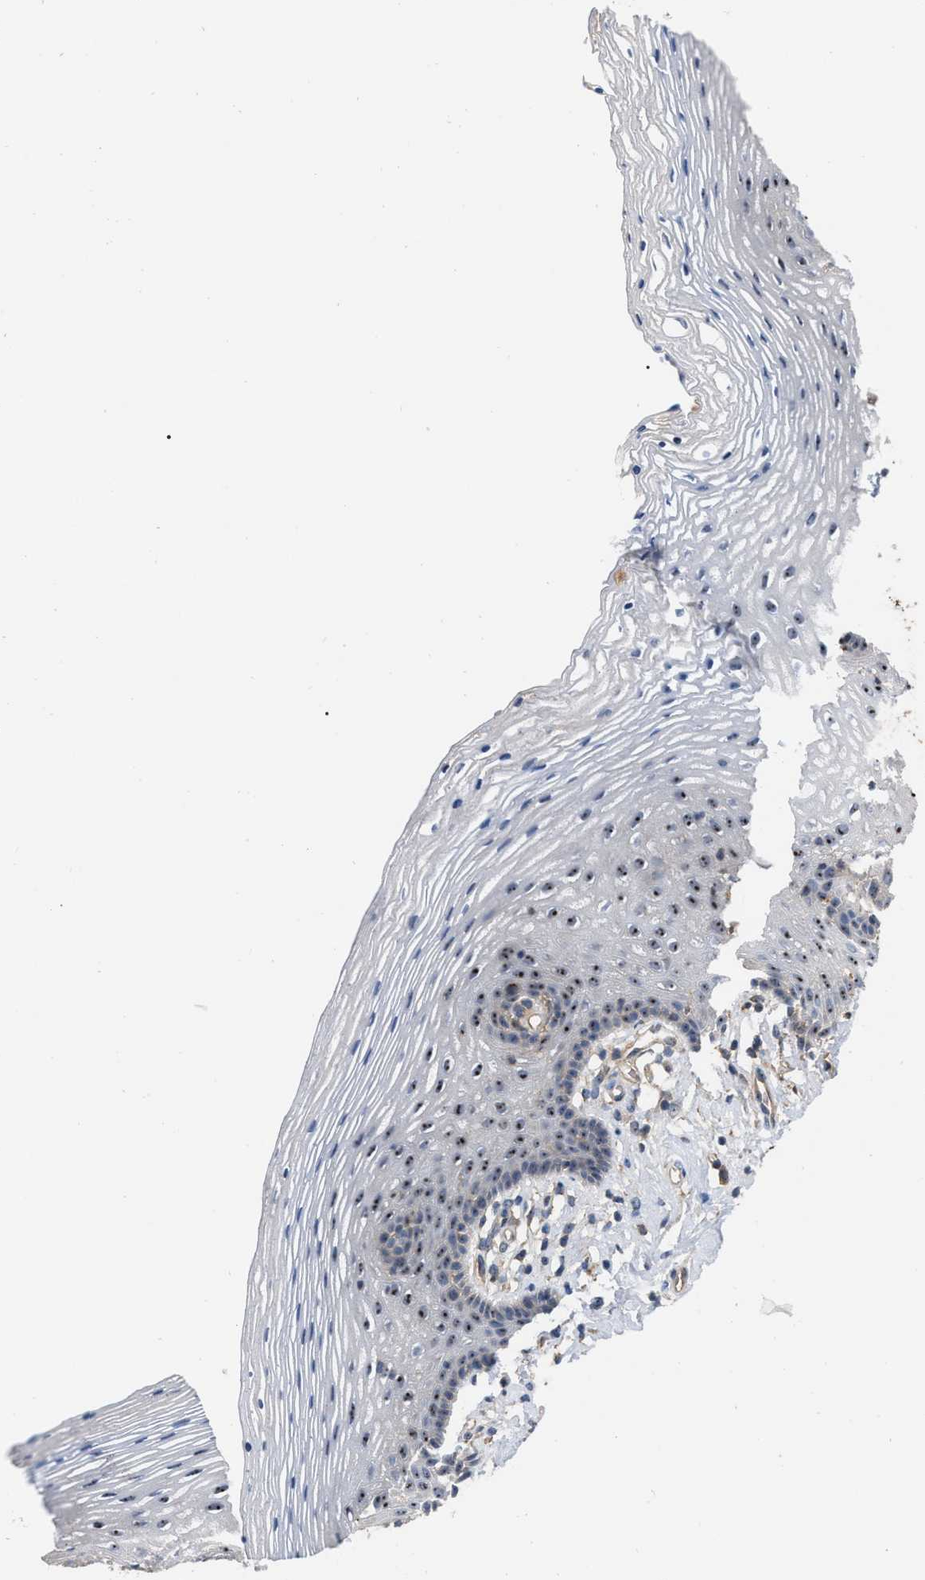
{"staining": {"intensity": "weak", "quantity": "<25%", "location": "cytoplasmic/membranous"}, "tissue": "vagina", "cell_type": "Squamous epithelial cells", "image_type": "normal", "snomed": [{"axis": "morphology", "description": "Normal tissue, NOS"}, {"axis": "topography", "description": "Vagina"}], "caption": "Immunohistochemistry (IHC) image of benign vagina: human vagina stained with DAB exhibits no significant protein positivity in squamous epithelial cells.", "gene": "RABEP1", "patient": {"sex": "female", "age": 32}}